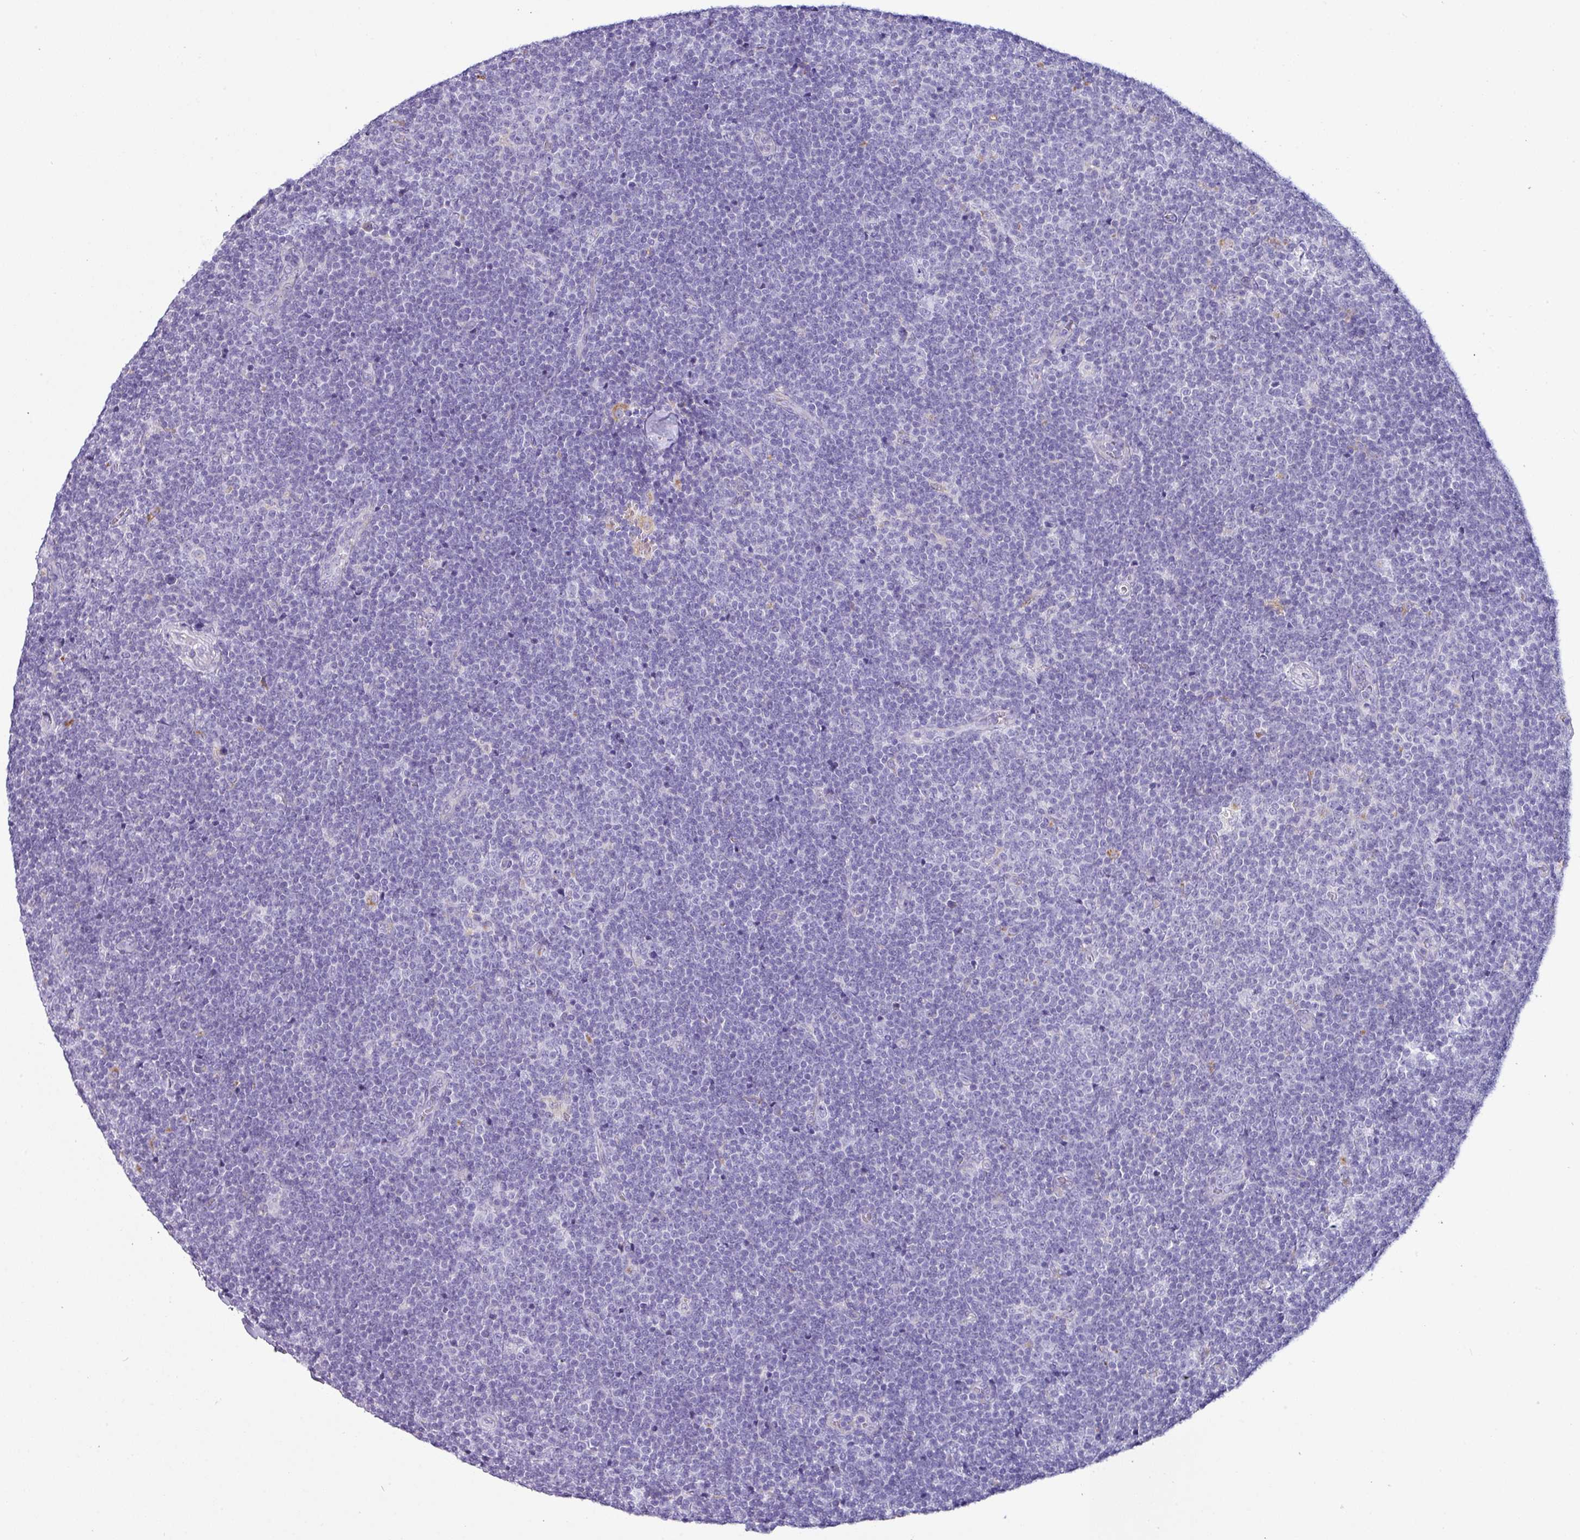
{"staining": {"intensity": "negative", "quantity": "none", "location": "none"}, "tissue": "lymphoma", "cell_type": "Tumor cells", "image_type": "cancer", "snomed": [{"axis": "morphology", "description": "Malignant lymphoma, non-Hodgkin's type, Low grade"}, {"axis": "topography", "description": "Lymph node"}], "caption": "The image reveals no staining of tumor cells in lymphoma.", "gene": "NCCRP1", "patient": {"sex": "male", "age": 48}}